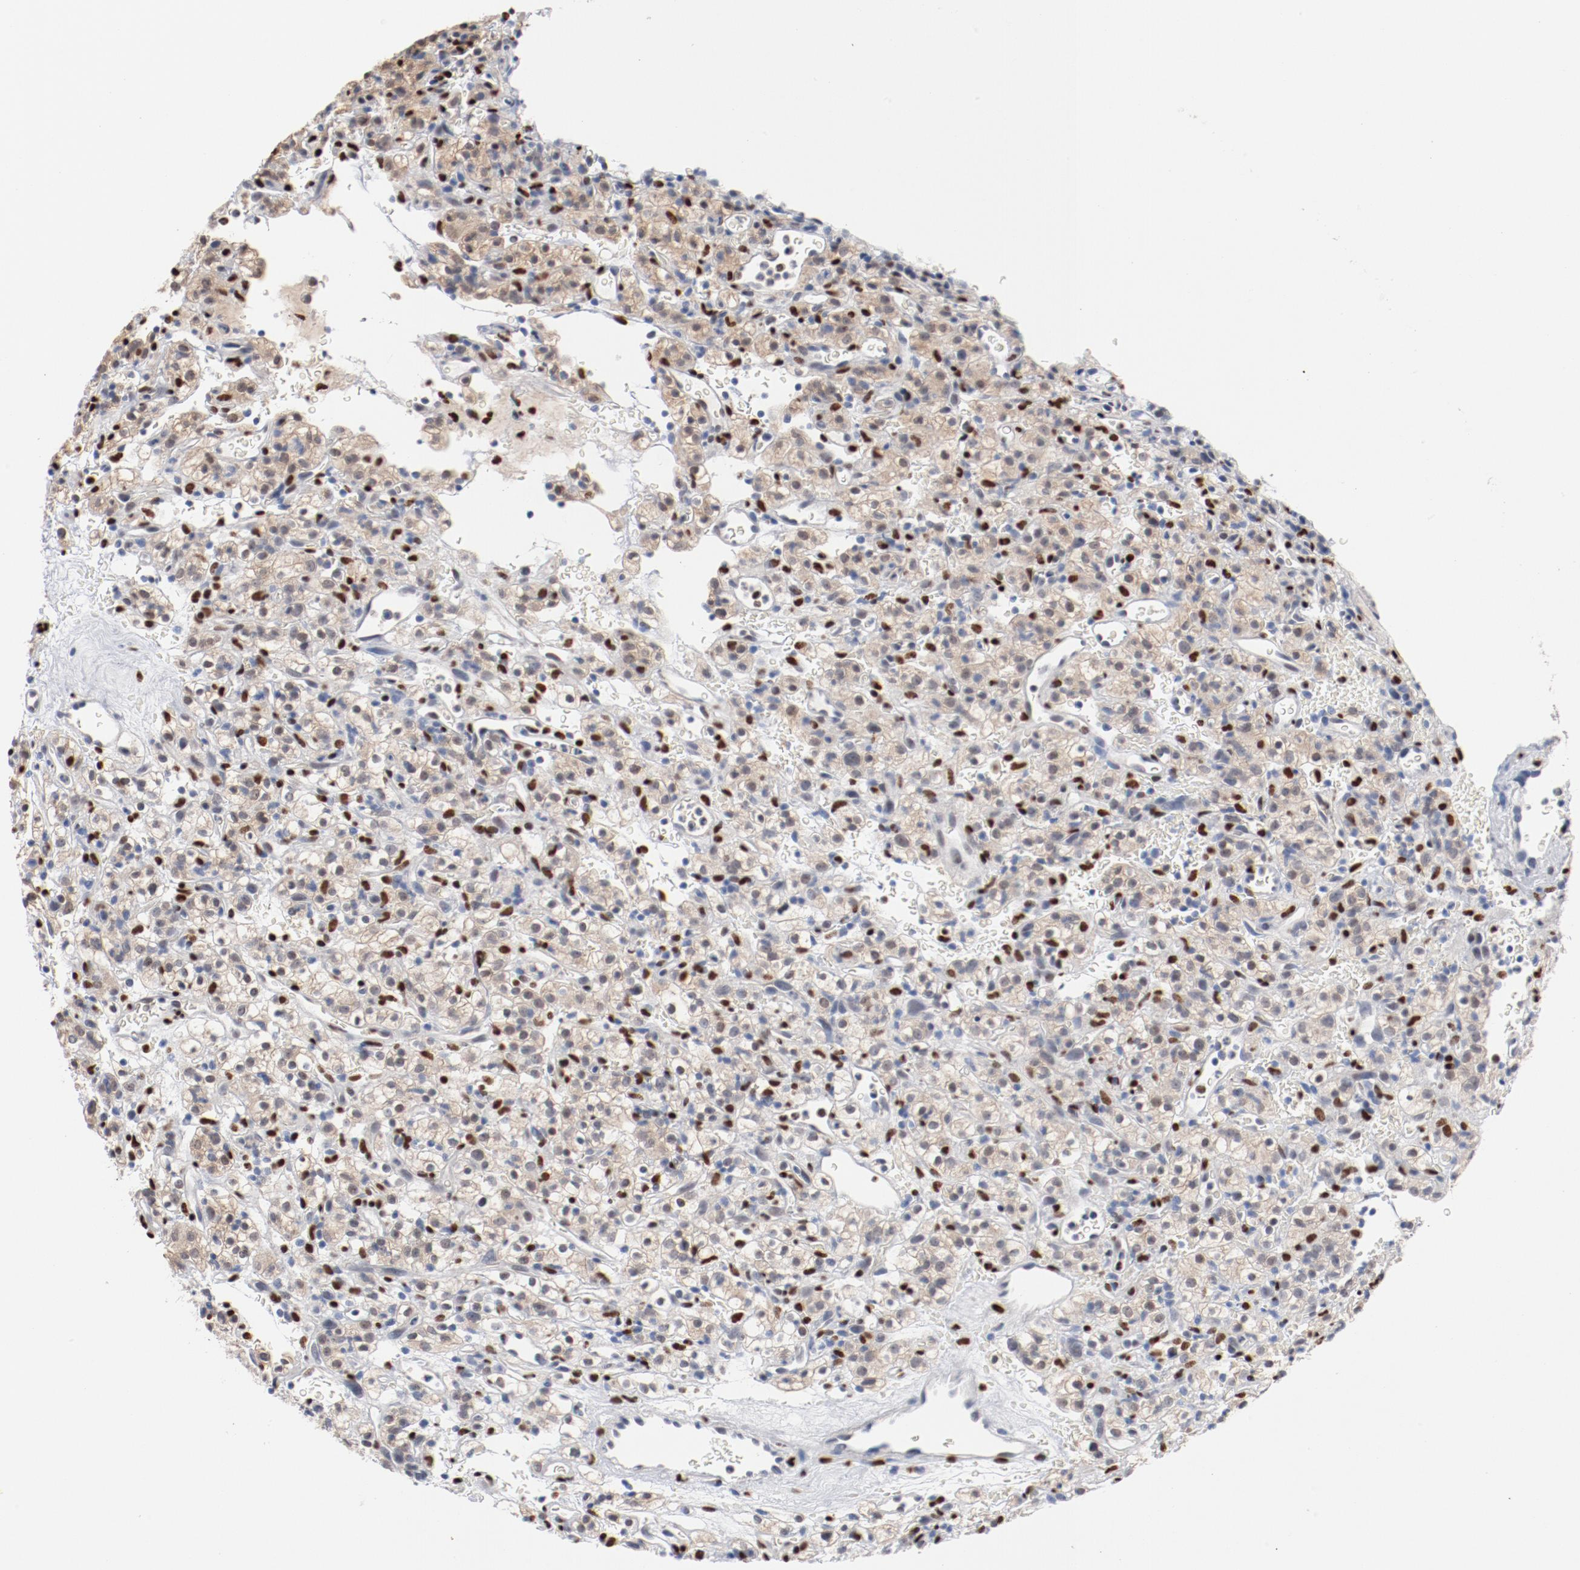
{"staining": {"intensity": "negative", "quantity": "none", "location": "none"}, "tissue": "renal cancer", "cell_type": "Tumor cells", "image_type": "cancer", "snomed": [{"axis": "morphology", "description": "Normal tissue, NOS"}, {"axis": "morphology", "description": "Adenocarcinoma, NOS"}, {"axis": "topography", "description": "Kidney"}], "caption": "The immunohistochemistry histopathology image has no significant expression in tumor cells of renal adenocarcinoma tissue. (DAB (3,3'-diaminobenzidine) immunohistochemistry with hematoxylin counter stain).", "gene": "ZEB2", "patient": {"sex": "female", "age": 72}}